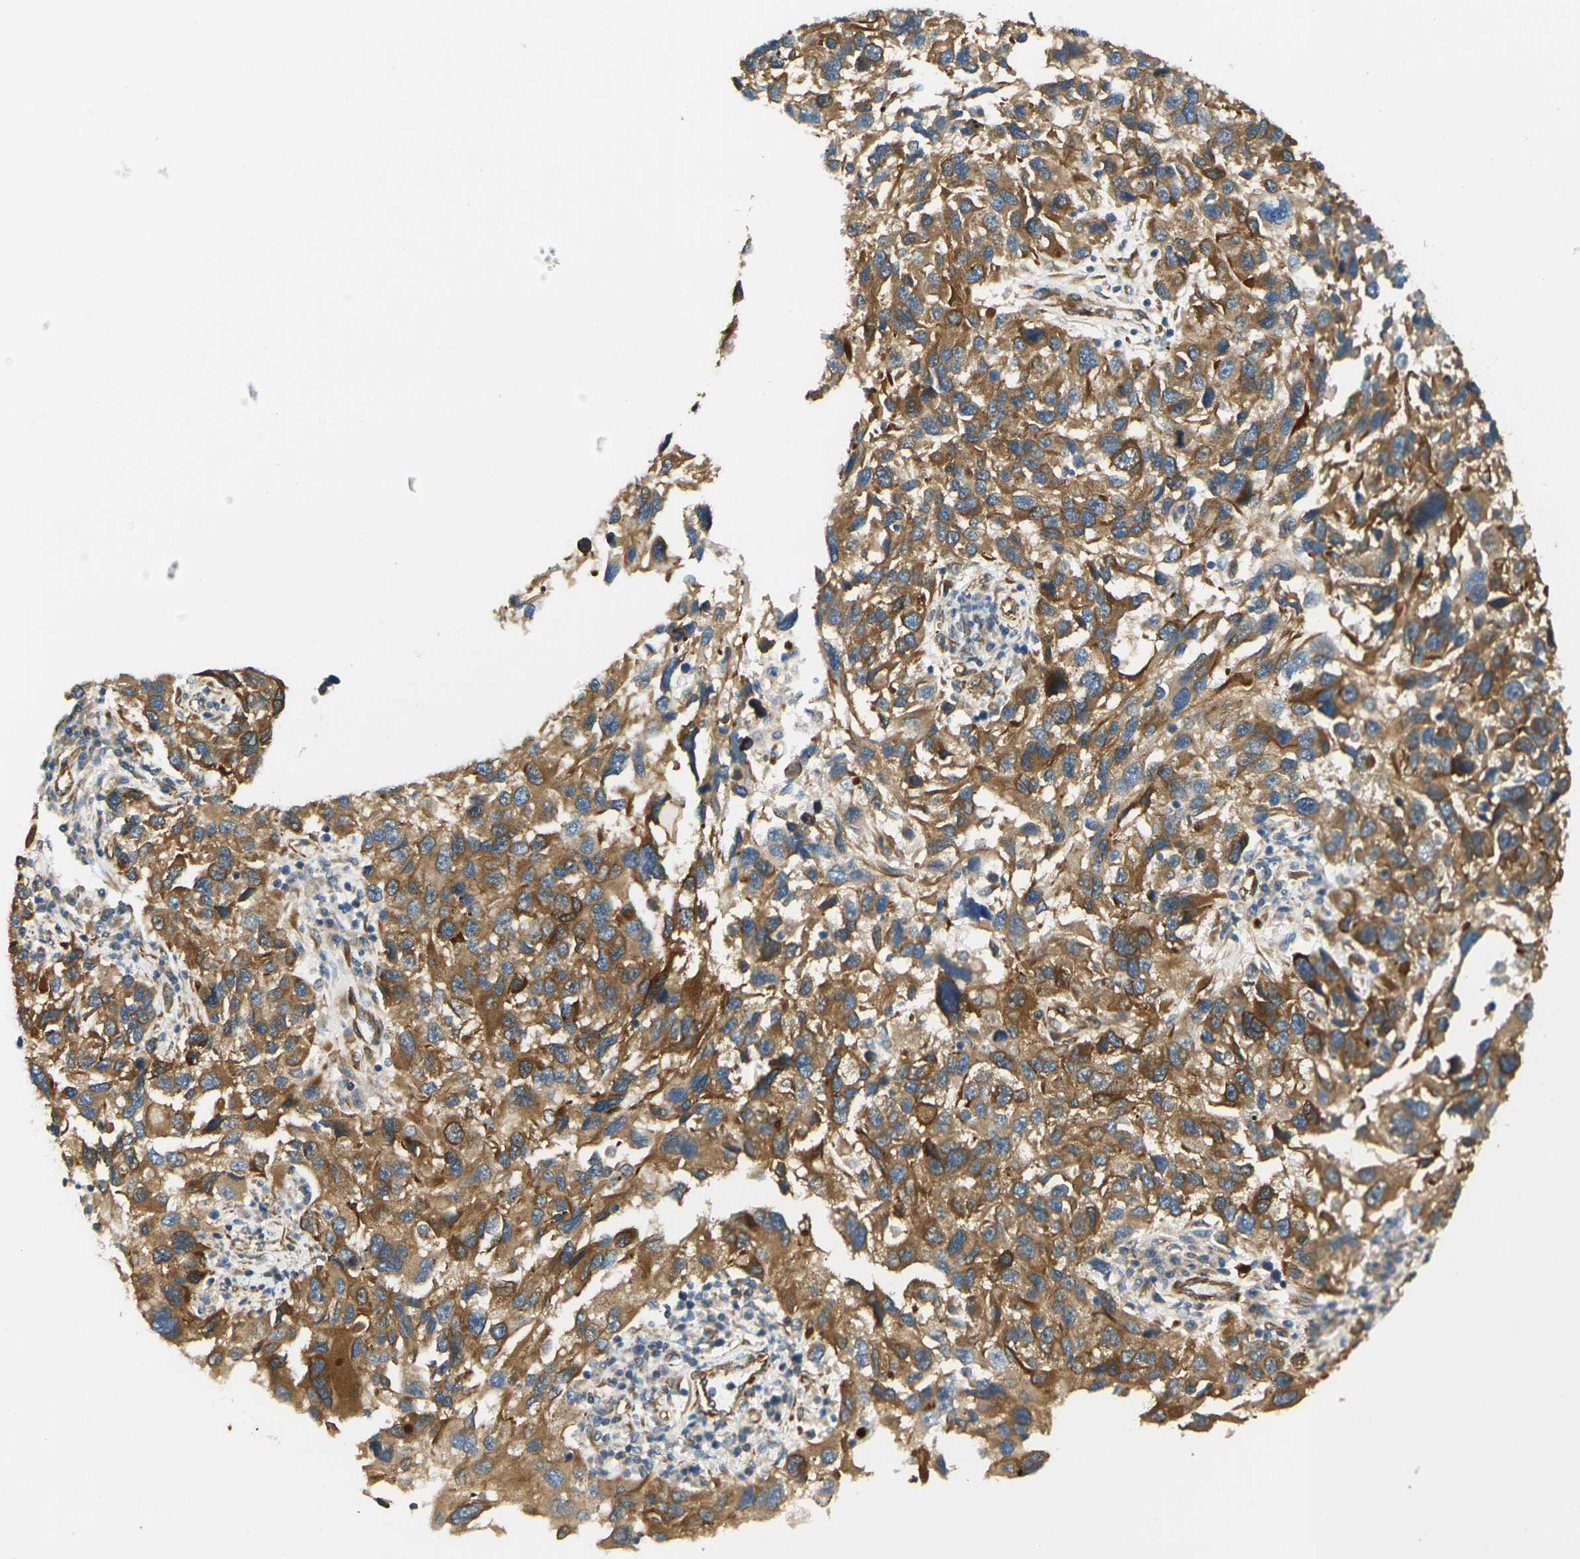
{"staining": {"intensity": "moderate", "quantity": ">75%", "location": "cytoplasmic/membranous"}, "tissue": "melanoma", "cell_type": "Tumor cells", "image_type": "cancer", "snomed": [{"axis": "morphology", "description": "Malignant melanoma, NOS"}, {"axis": "topography", "description": "Skin"}], "caption": "Malignant melanoma tissue demonstrates moderate cytoplasmic/membranous staining in about >75% of tumor cells The protein is shown in brown color, while the nuclei are stained blue.", "gene": "CYTH3", "patient": {"sex": "male", "age": 53}}